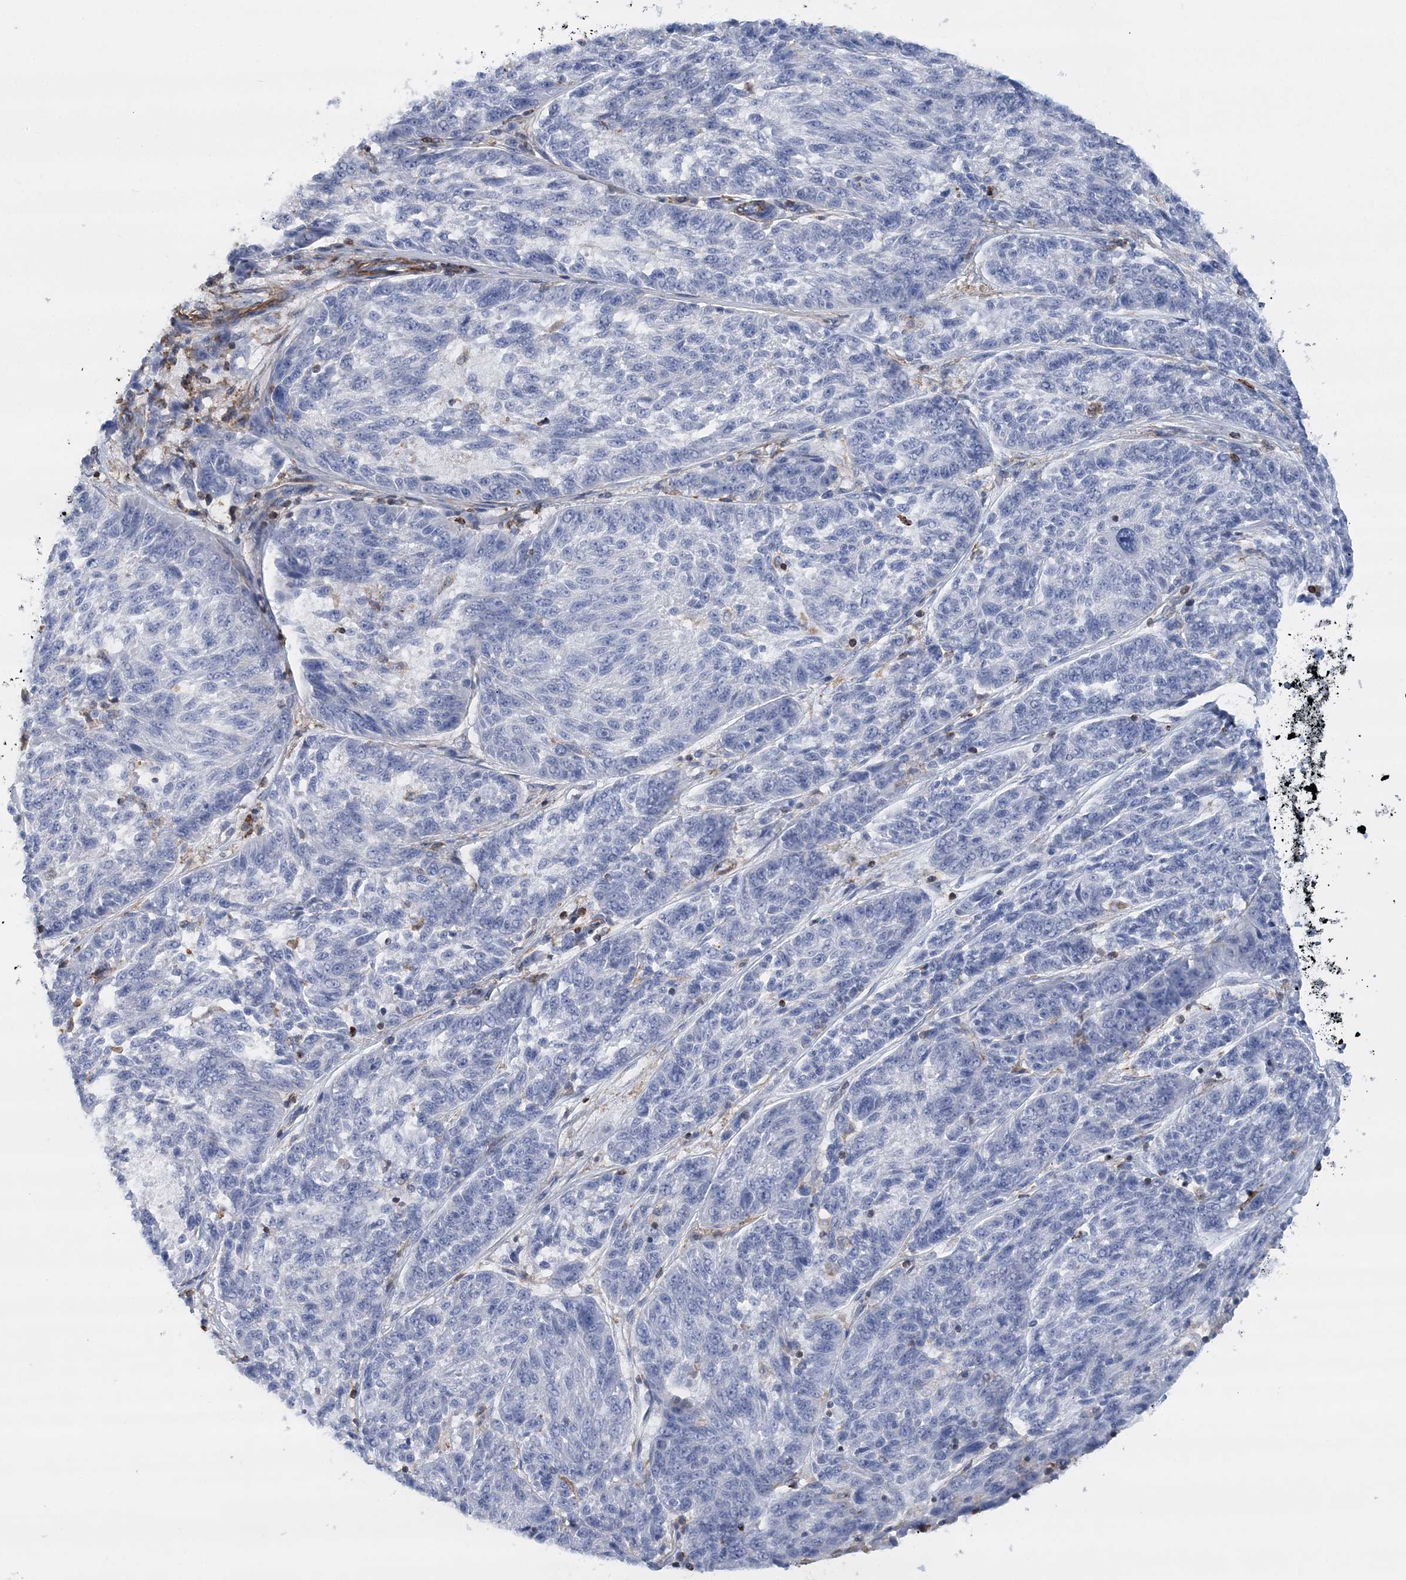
{"staining": {"intensity": "negative", "quantity": "none", "location": "none"}, "tissue": "melanoma", "cell_type": "Tumor cells", "image_type": "cancer", "snomed": [{"axis": "morphology", "description": "Malignant melanoma, NOS"}, {"axis": "topography", "description": "Skin"}], "caption": "A photomicrograph of human malignant melanoma is negative for staining in tumor cells.", "gene": "C11orf21", "patient": {"sex": "male", "age": 53}}